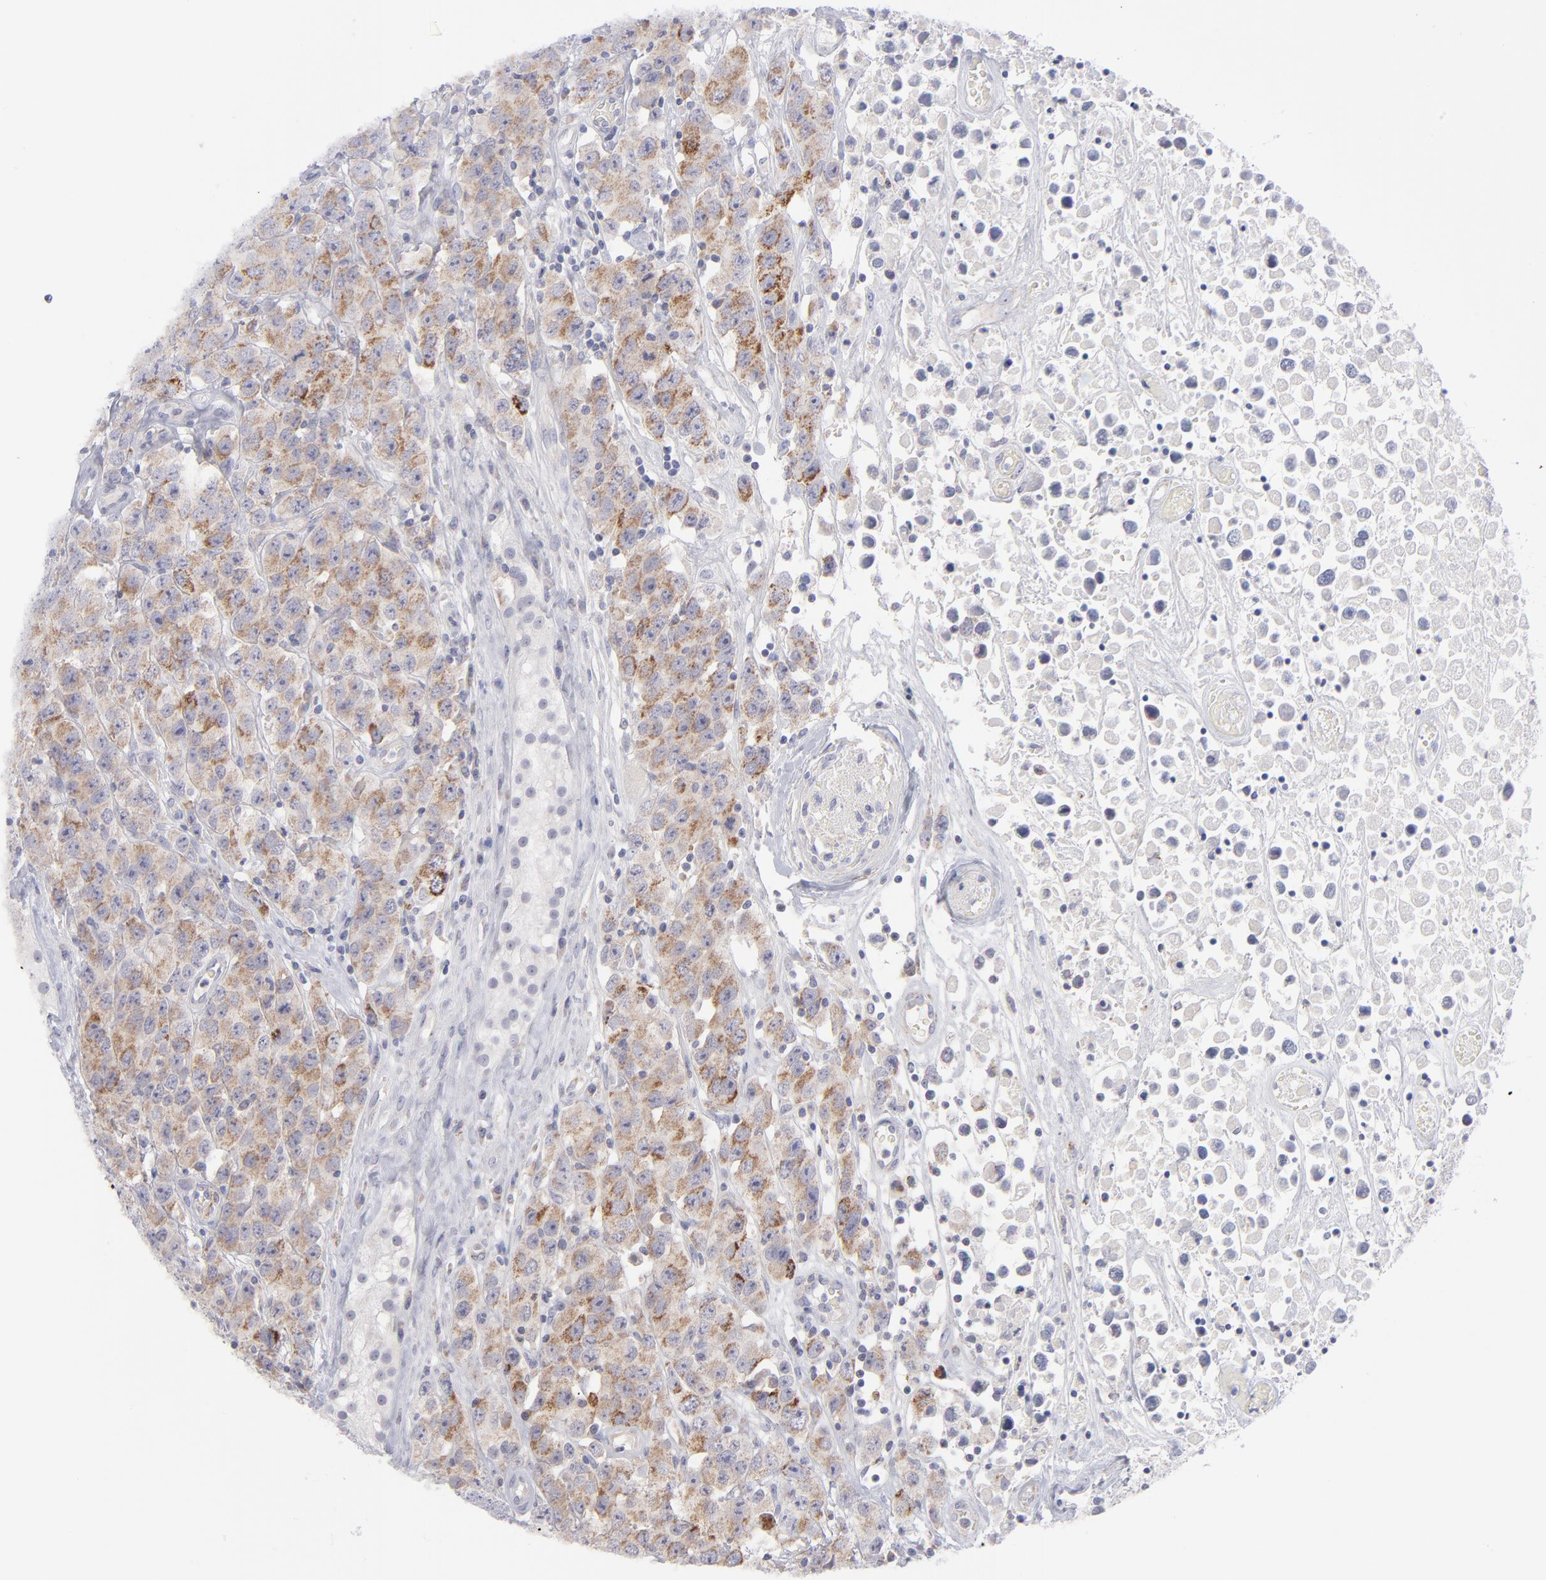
{"staining": {"intensity": "moderate", "quantity": ">75%", "location": "cytoplasmic/membranous"}, "tissue": "testis cancer", "cell_type": "Tumor cells", "image_type": "cancer", "snomed": [{"axis": "morphology", "description": "Seminoma, NOS"}, {"axis": "topography", "description": "Testis"}], "caption": "DAB (3,3'-diaminobenzidine) immunohistochemical staining of human testis seminoma shows moderate cytoplasmic/membranous protein positivity in approximately >75% of tumor cells.", "gene": "MTHFD2", "patient": {"sex": "male", "age": 52}}